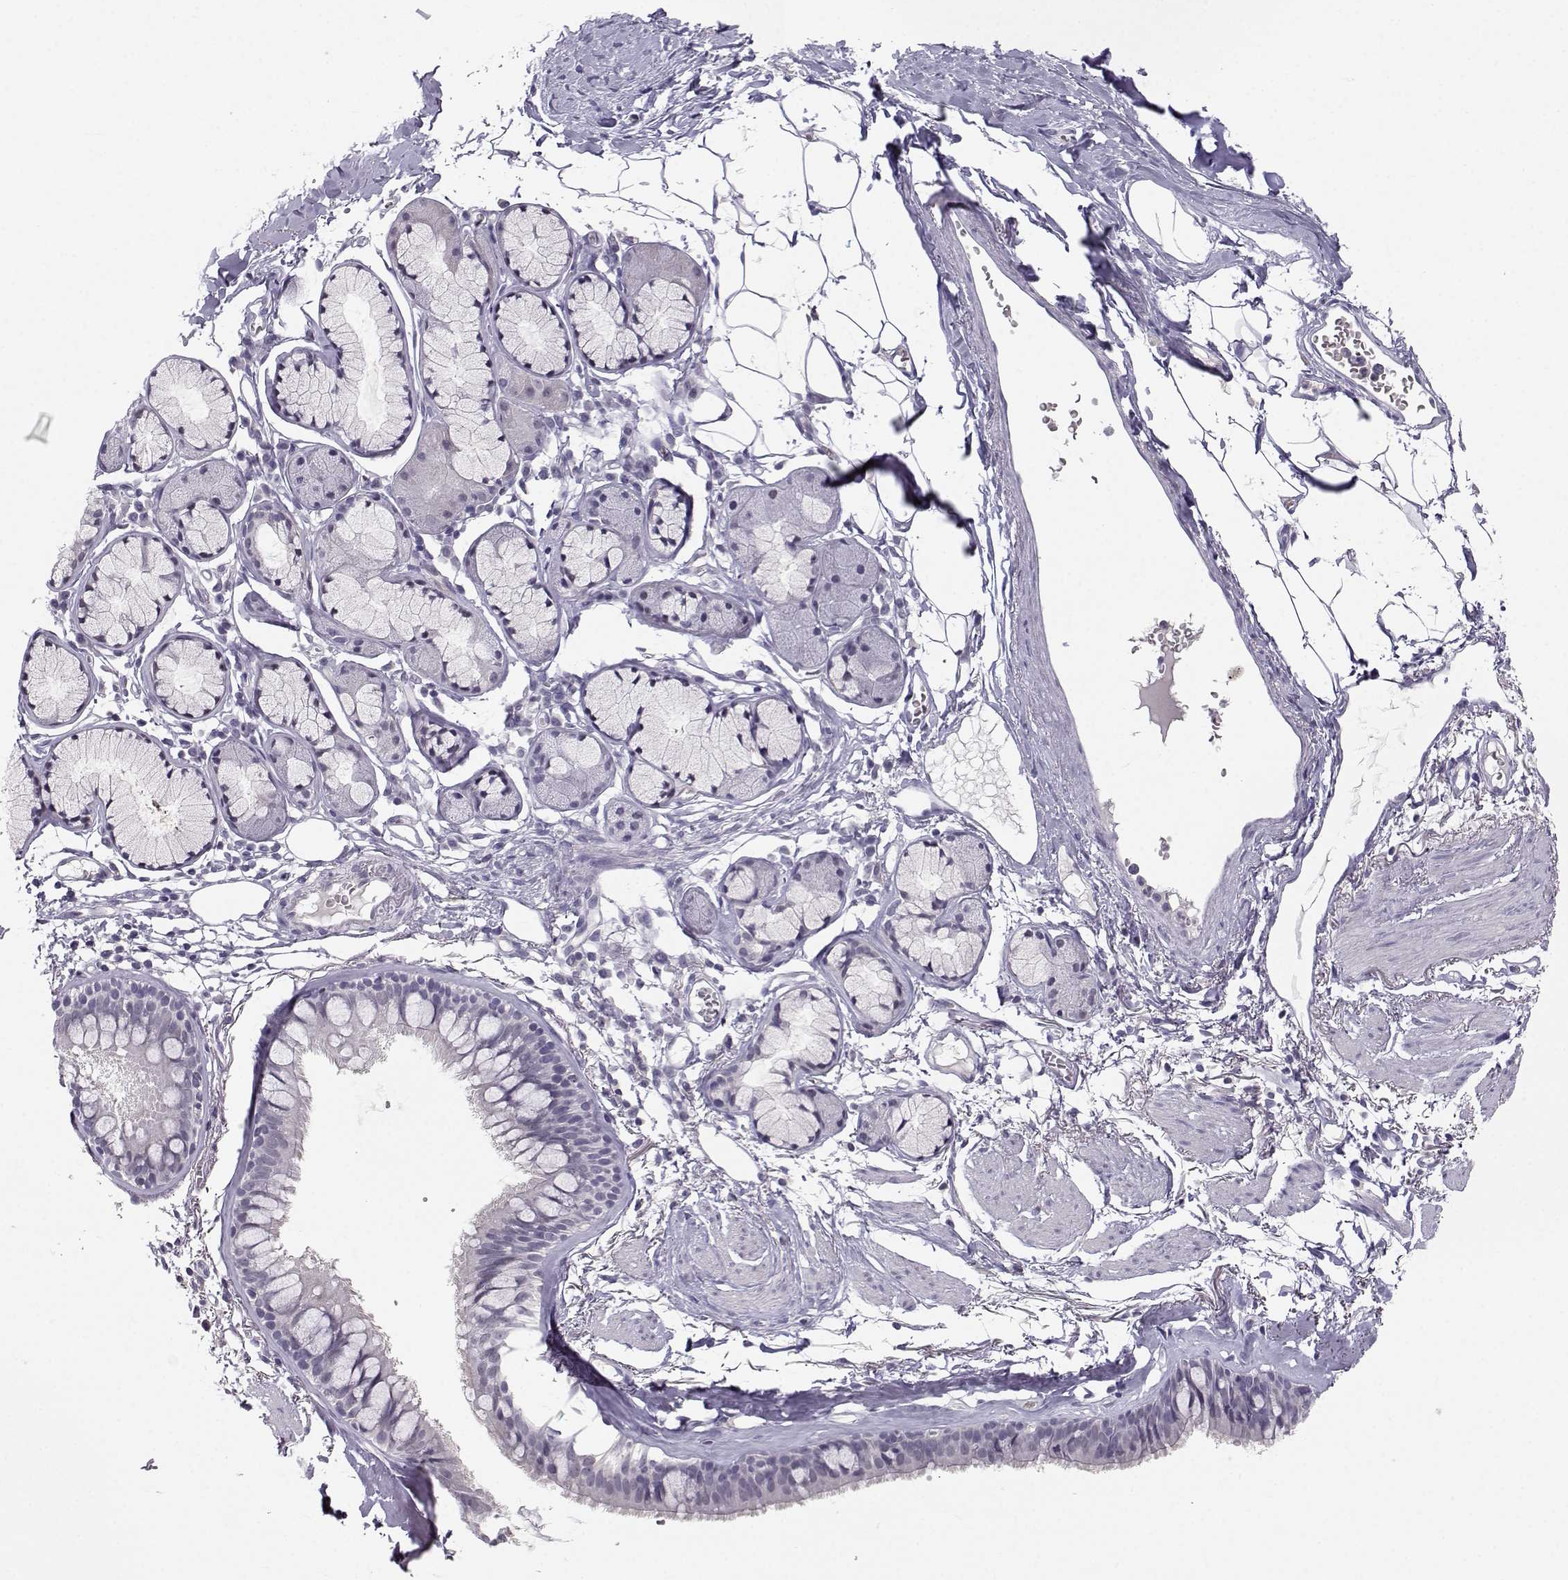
{"staining": {"intensity": "negative", "quantity": "none", "location": "none"}, "tissue": "bronchus", "cell_type": "Respiratory epithelial cells", "image_type": "normal", "snomed": [{"axis": "morphology", "description": "Normal tissue, NOS"}, {"axis": "morphology", "description": "Squamous cell carcinoma, NOS"}, {"axis": "topography", "description": "Cartilage tissue"}, {"axis": "topography", "description": "Bronchus"}], "caption": "The photomicrograph reveals no significant expression in respiratory epithelial cells of bronchus.", "gene": "MROH7", "patient": {"sex": "male", "age": 72}}